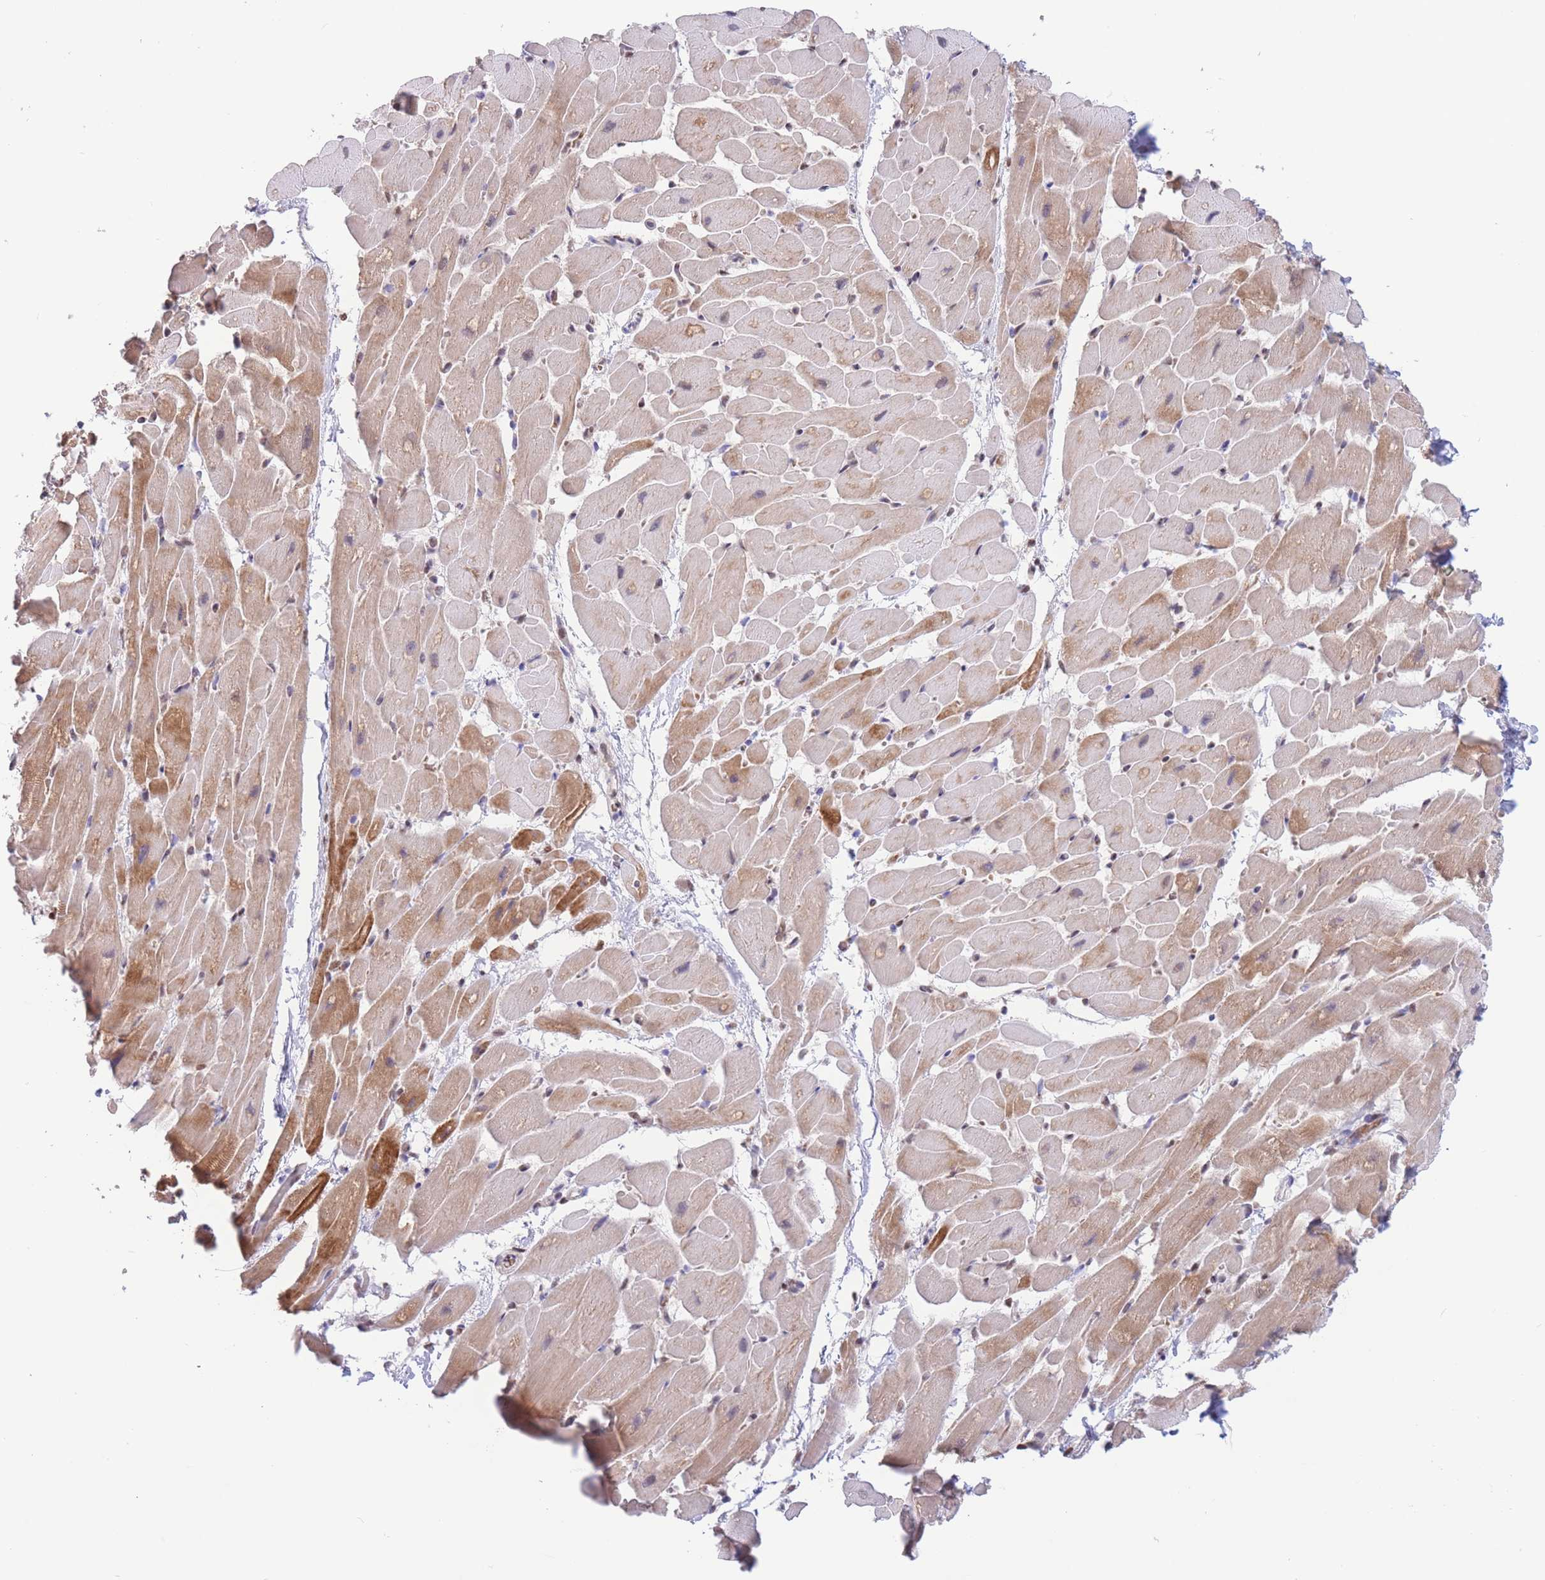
{"staining": {"intensity": "moderate", "quantity": "25%-75%", "location": "cytoplasmic/membranous"}, "tissue": "heart muscle", "cell_type": "Cardiomyocytes", "image_type": "normal", "snomed": [{"axis": "morphology", "description": "Normal tissue, NOS"}, {"axis": "topography", "description": "Heart"}], "caption": "High-magnification brightfield microscopy of benign heart muscle stained with DAB (brown) and counterstained with hematoxylin (blue). cardiomyocytes exhibit moderate cytoplasmic/membranous staining is identified in about25%-75% of cells.", "gene": "SMAD9", "patient": {"sex": "male", "age": 37}}